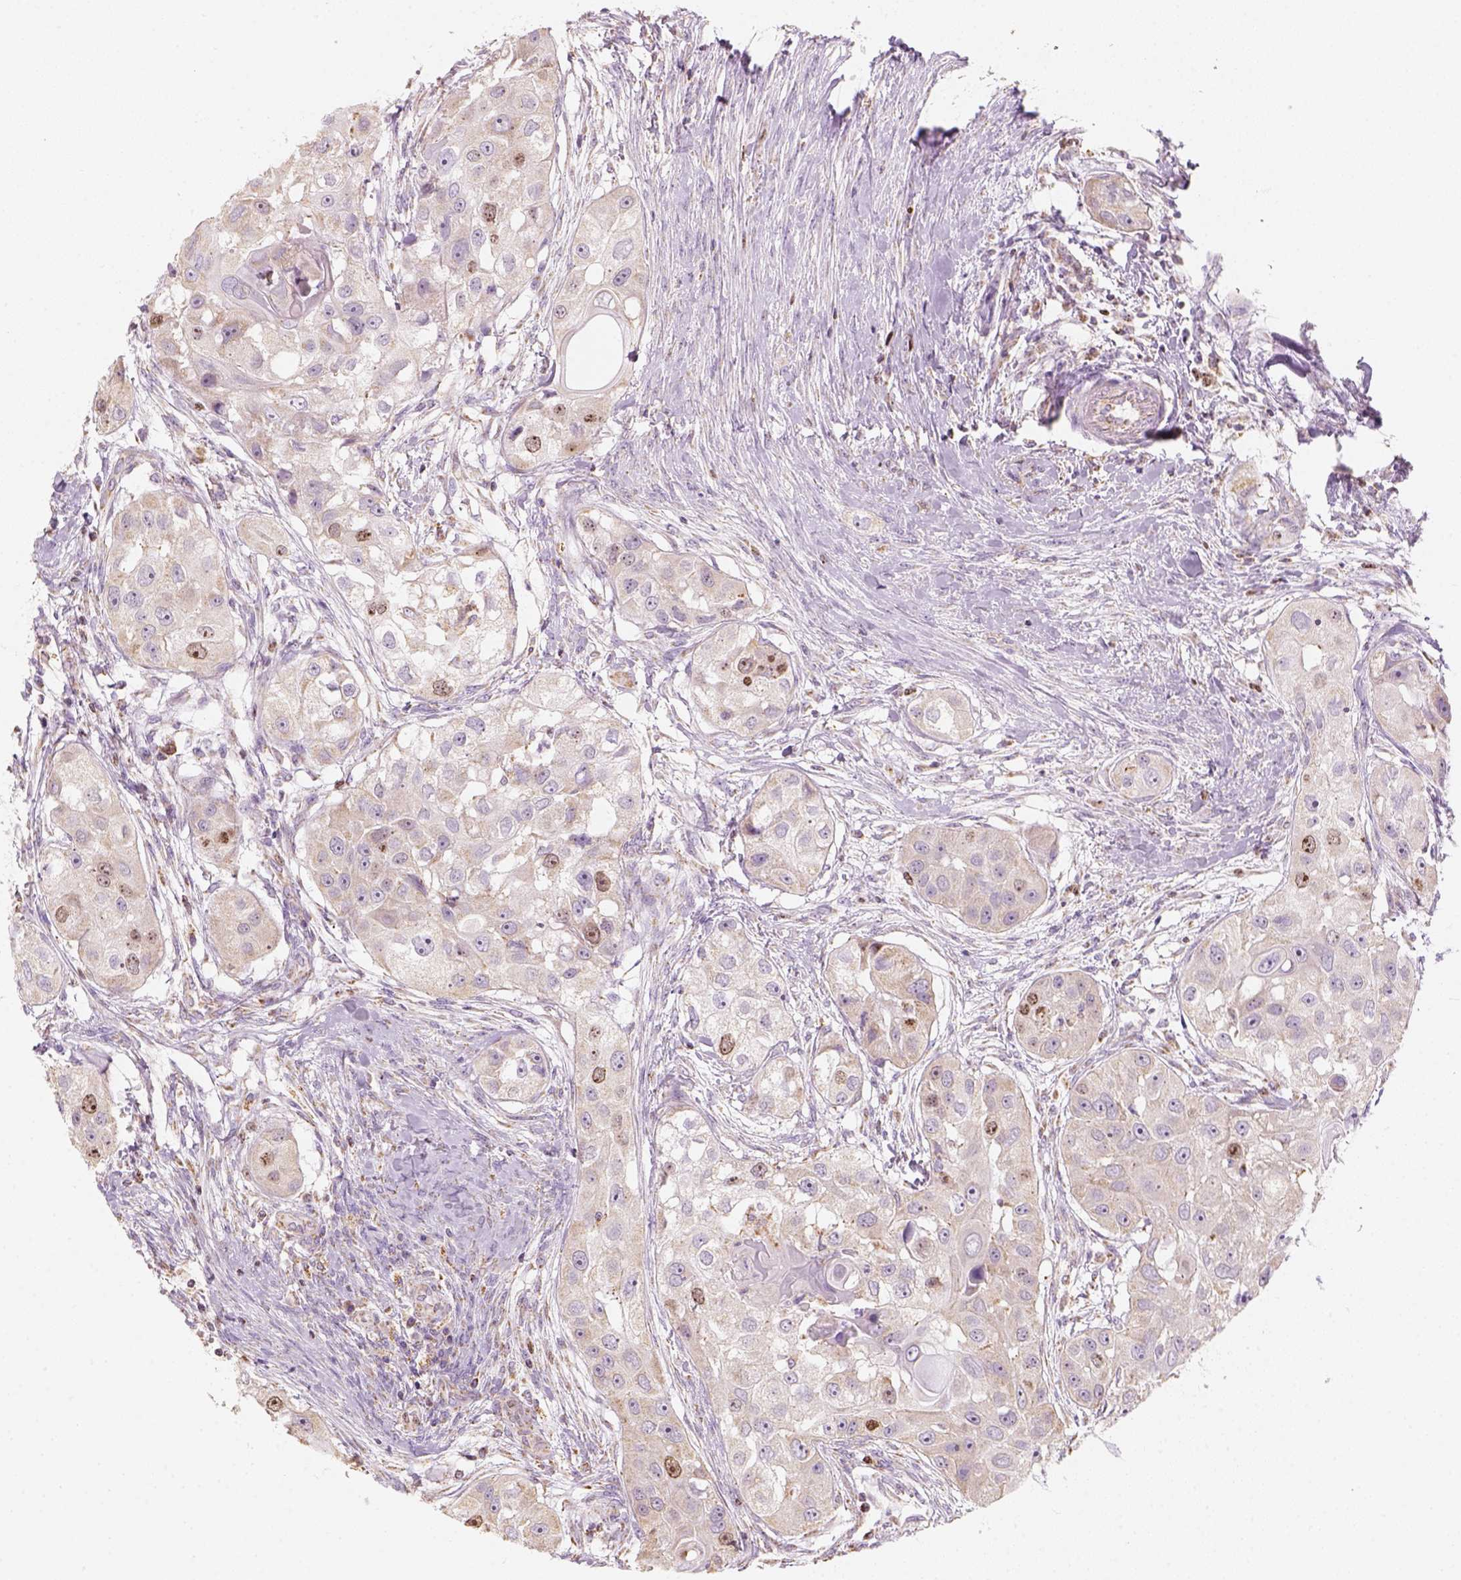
{"staining": {"intensity": "weak", "quantity": ">75%", "location": "cytoplasmic/membranous,nuclear"}, "tissue": "head and neck cancer", "cell_type": "Tumor cells", "image_type": "cancer", "snomed": [{"axis": "morphology", "description": "Squamous cell carcinoma, NOS"}, {"axis": "topography", "description": "Head-Neck"}], "caption": "Head and neck cancer stained for a protein reveals weak cytoplasmic/membranous and nuclear positivity in tumor cells.", "gene": "LCA5", "patient": {"sex": "male", "age": 51}}